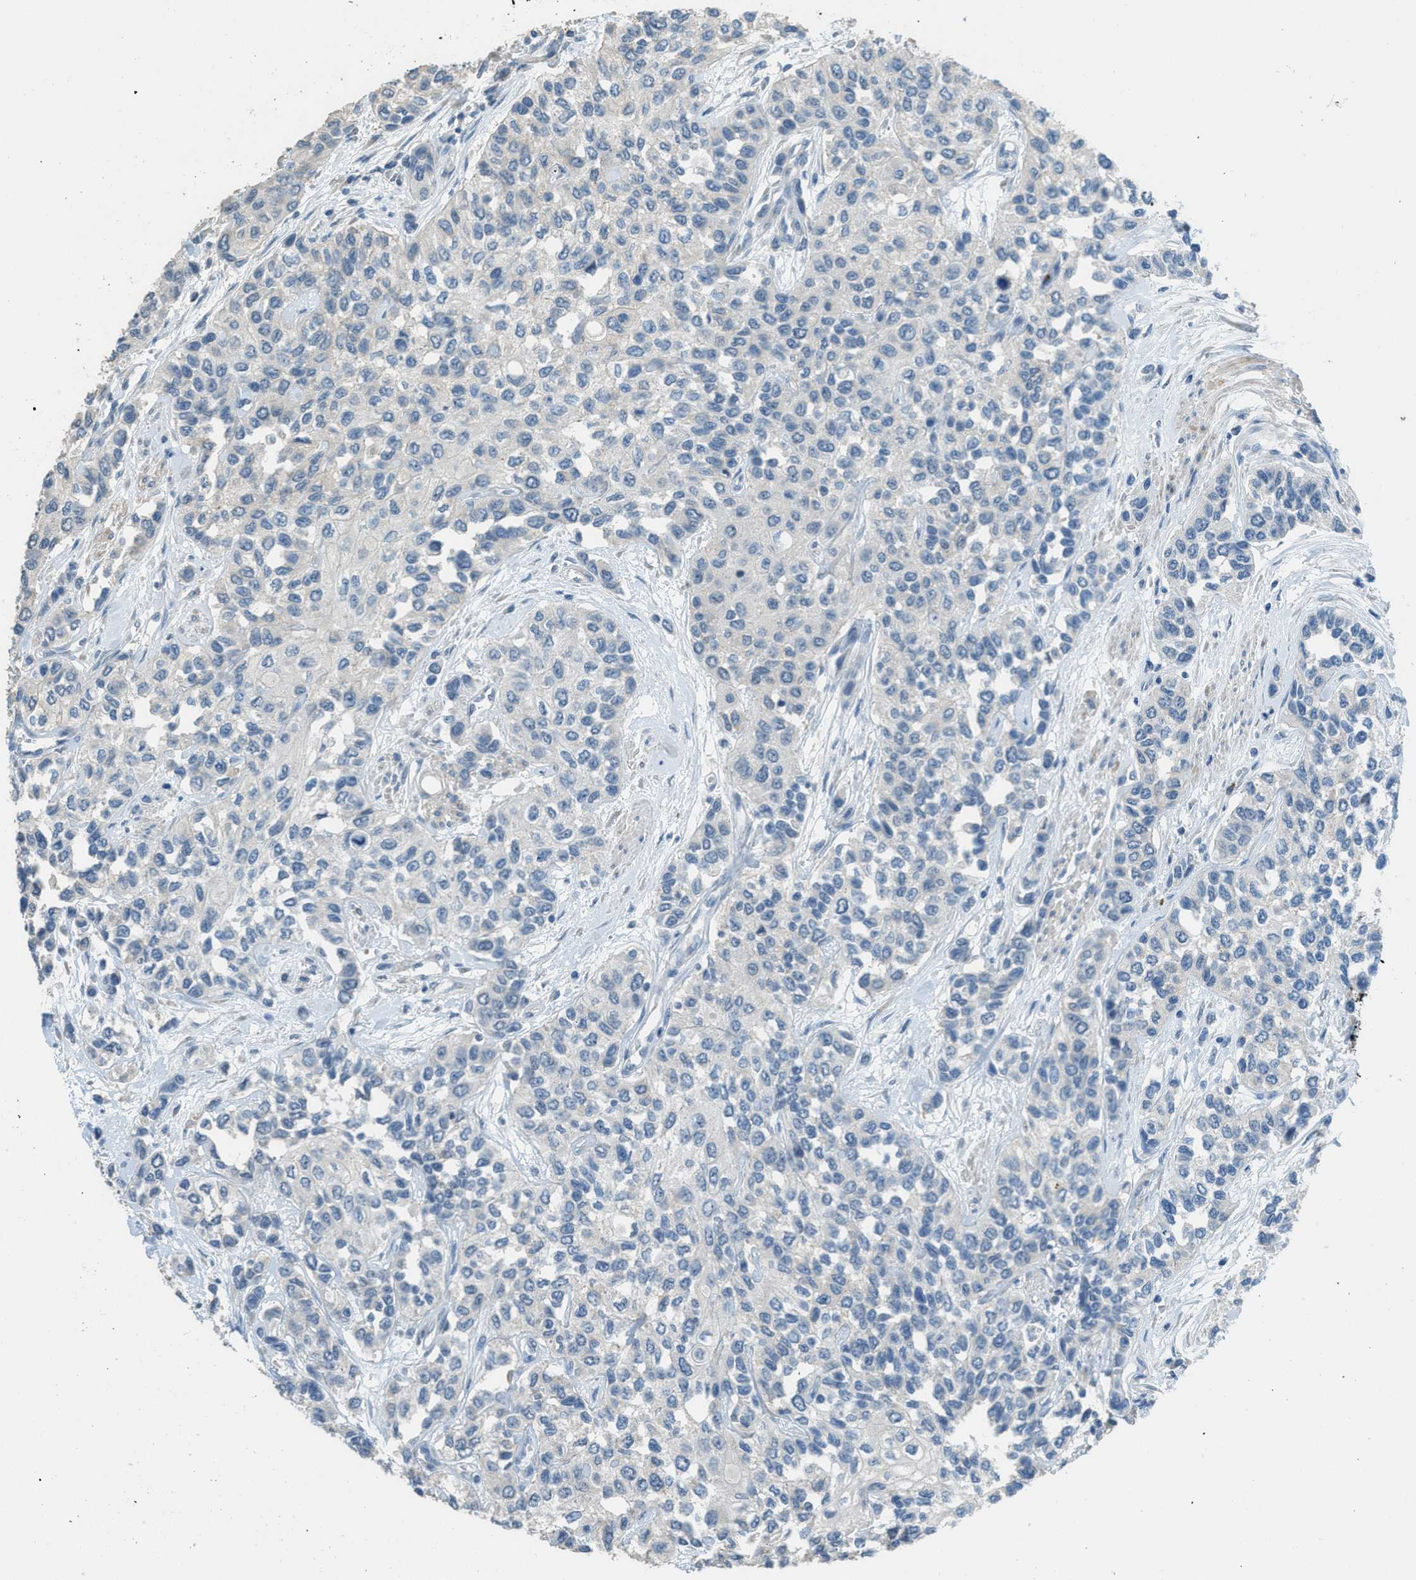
{"staining": {"intensity": "negative", "quantity": "none", "location": "none"}, "tissue": "urothelial cancer", "cell_type": "Tumor cells", "image_type": "cancer", "snomed": [{"axis": "morphology", "description": "Urothelial carcinoma, High grade"}, {"axis": "topography", "description": "Urinary bladder"}], "caption": "This micrograph is of high-grade urothelial carcinoma stained with immunohistochemistry (IHC) to label a protein in brown with the nuclei are counter-stained blue. There is no expression in tumor cells.", "gene": "TIMD4", "patient": {"sex": "female", "age": 56}}